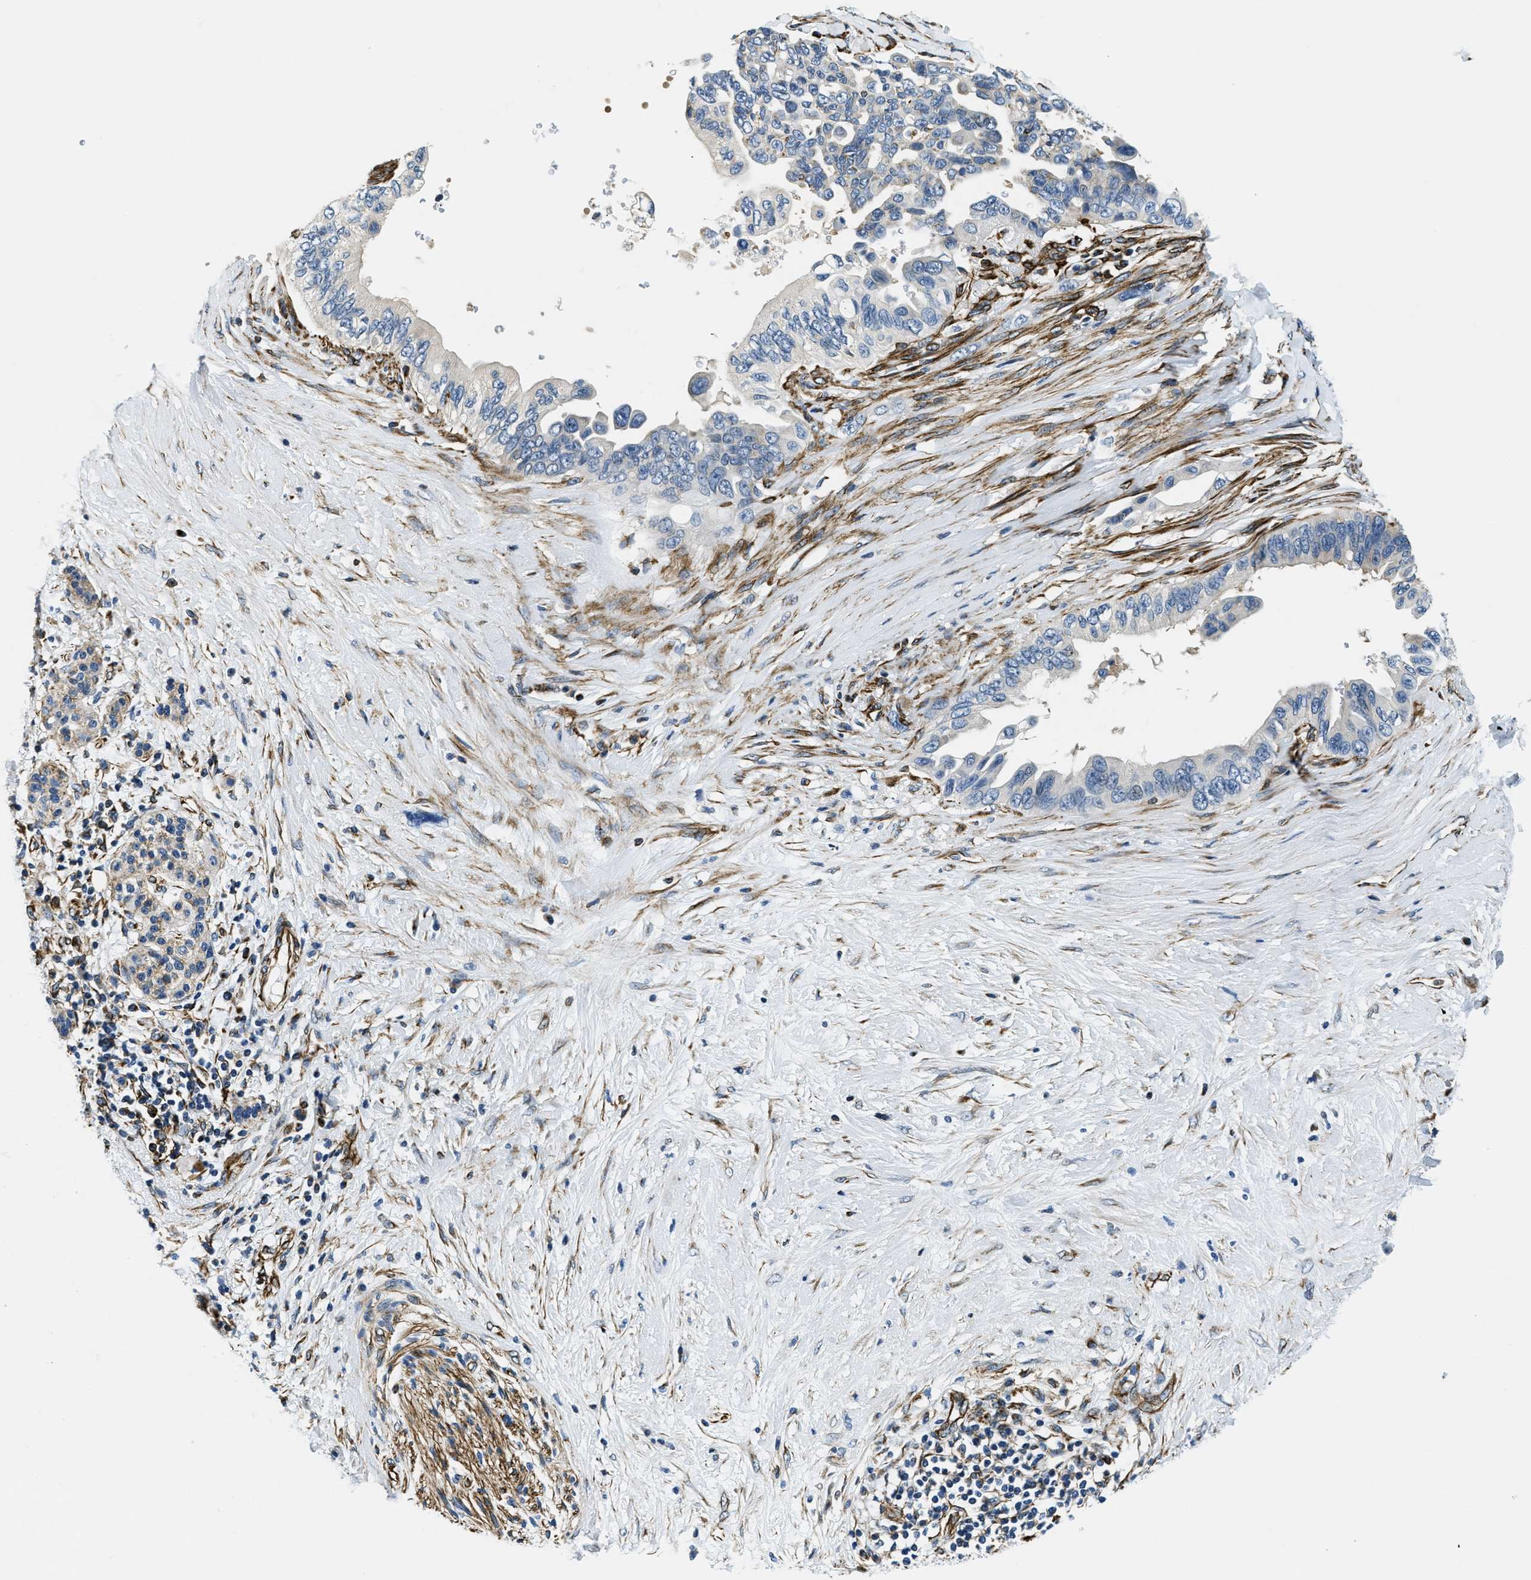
{"staining": {"intensity": "negative", "quantity": "none", "location": "none"}, "tissue": "pancreatic cancer", "cell_type": "Tumor cells", "image_type": "cancer", "snomed": [{"axis": "morphology", "description": "Adenocarcinoma, NOS"}, {"axis": "topography", "description": "Pancreas"}], "caption": "Tumor cells show no significant protein expression in adenocarcinoma (pancreatic).", "gene": "GNS", "patient": {"sex": "female", "age": 56}}